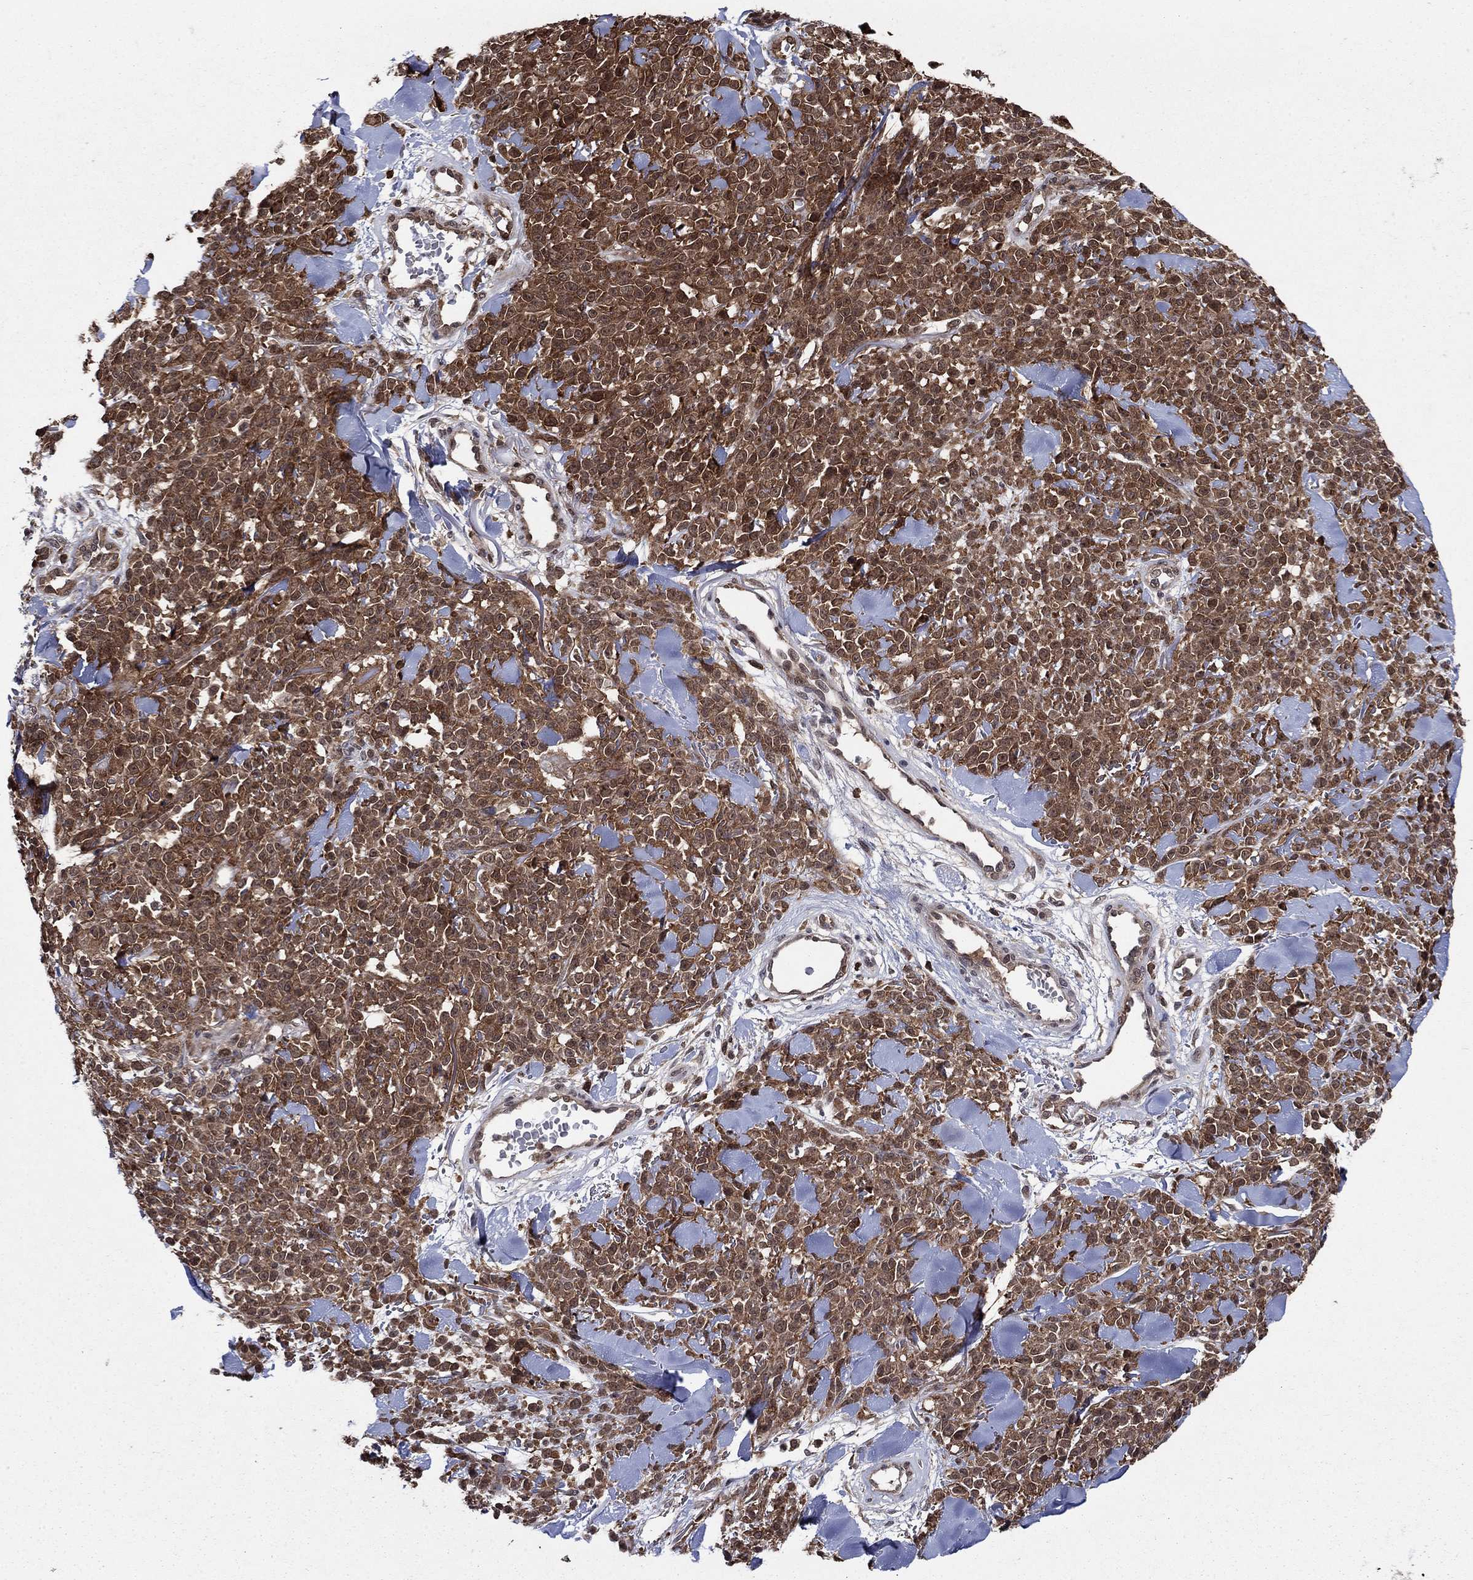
{"staining": {"intensity": "strong", "quantity": ">75%", "location": "cytoplasmic/membranous"}, "tissue": "melanoma", "cell_type": "Tumor cells", "image_type": "cancer", "snomed": [{"axis": "morphology", "description": "Malignant melanoma, NOS"}, {"axis": "topography", "description": "Skin"}, {"axis": "topography", "description": "Skin of trunk"}], "caption": "Immunohistochemical staining of human malignant melanoma exhibits strong cytoplasmic/membranous protein staining in about >75% of tumor cells. (DAB IHC, brown staining for protein, blue staining for nuclei).", "gene": "CACYBP", "patient": {"sex": "male", "age": 74}}